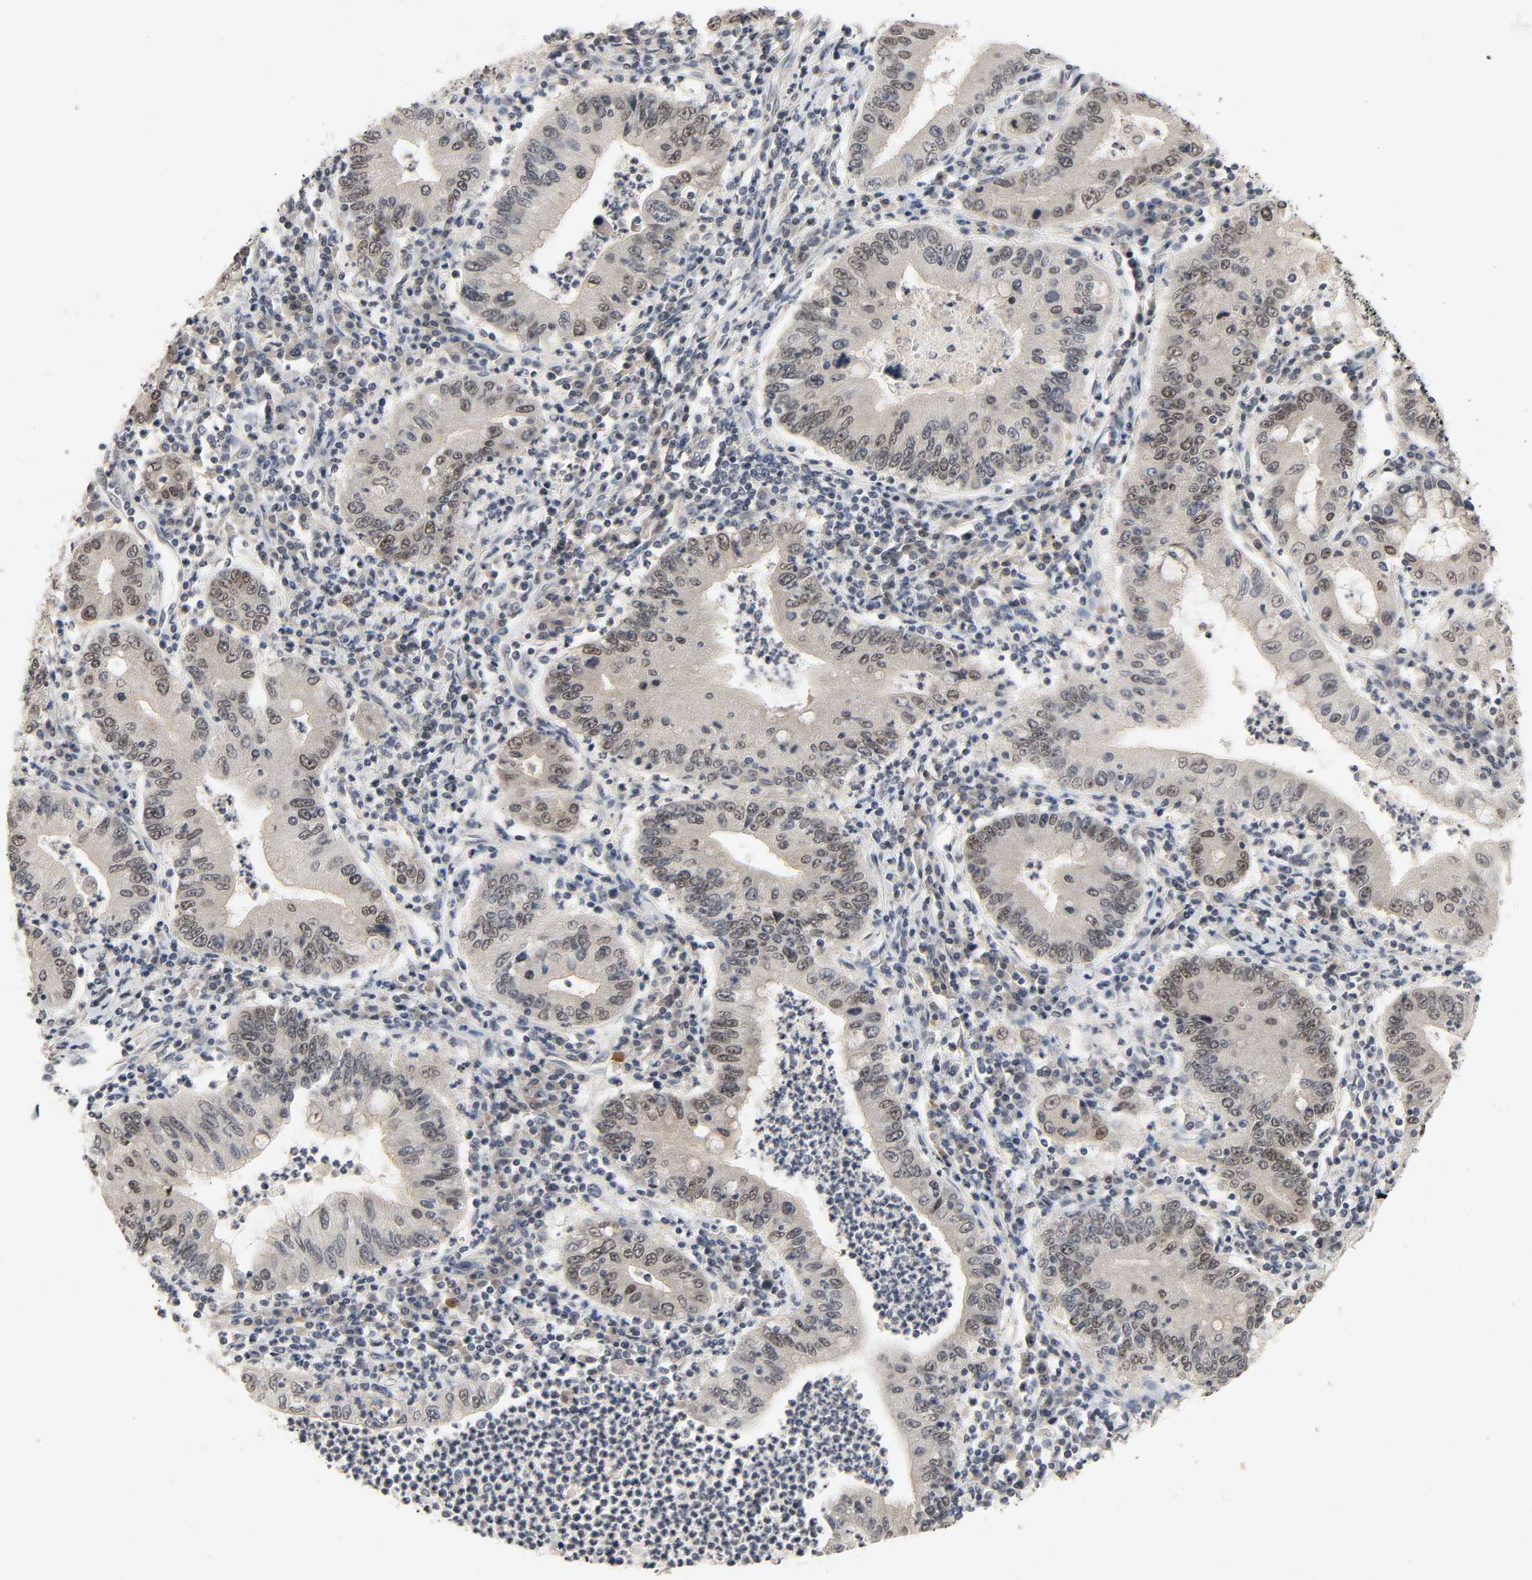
{"staining": {"intensity": "weak", "quantity": "25%-75%", "location": "nuclear"}, "tissue": "stomach cancer", "cell_type": "Tumor cells", "image_type": "cancer", "snomed": [{"axis": "morphology", "description": "Normal tissue, NOS"}, {"axis": "morphology", "description": "Adenocarcinoma, NOS"}, {"axis": "topography", "description": "Esophagus"}, {"axis": "topography", "description": "Stomach, upper"}, {"axis": "topography", "description": "Peripheral nerve tissue"}], "caption": "Human stomach cancer (adenocarcinoma) stained with a protein marker displays weak staining in tumor cells.", "gene": "MAPKAPK5", "patient": {"sex": "male", "age": 62}}